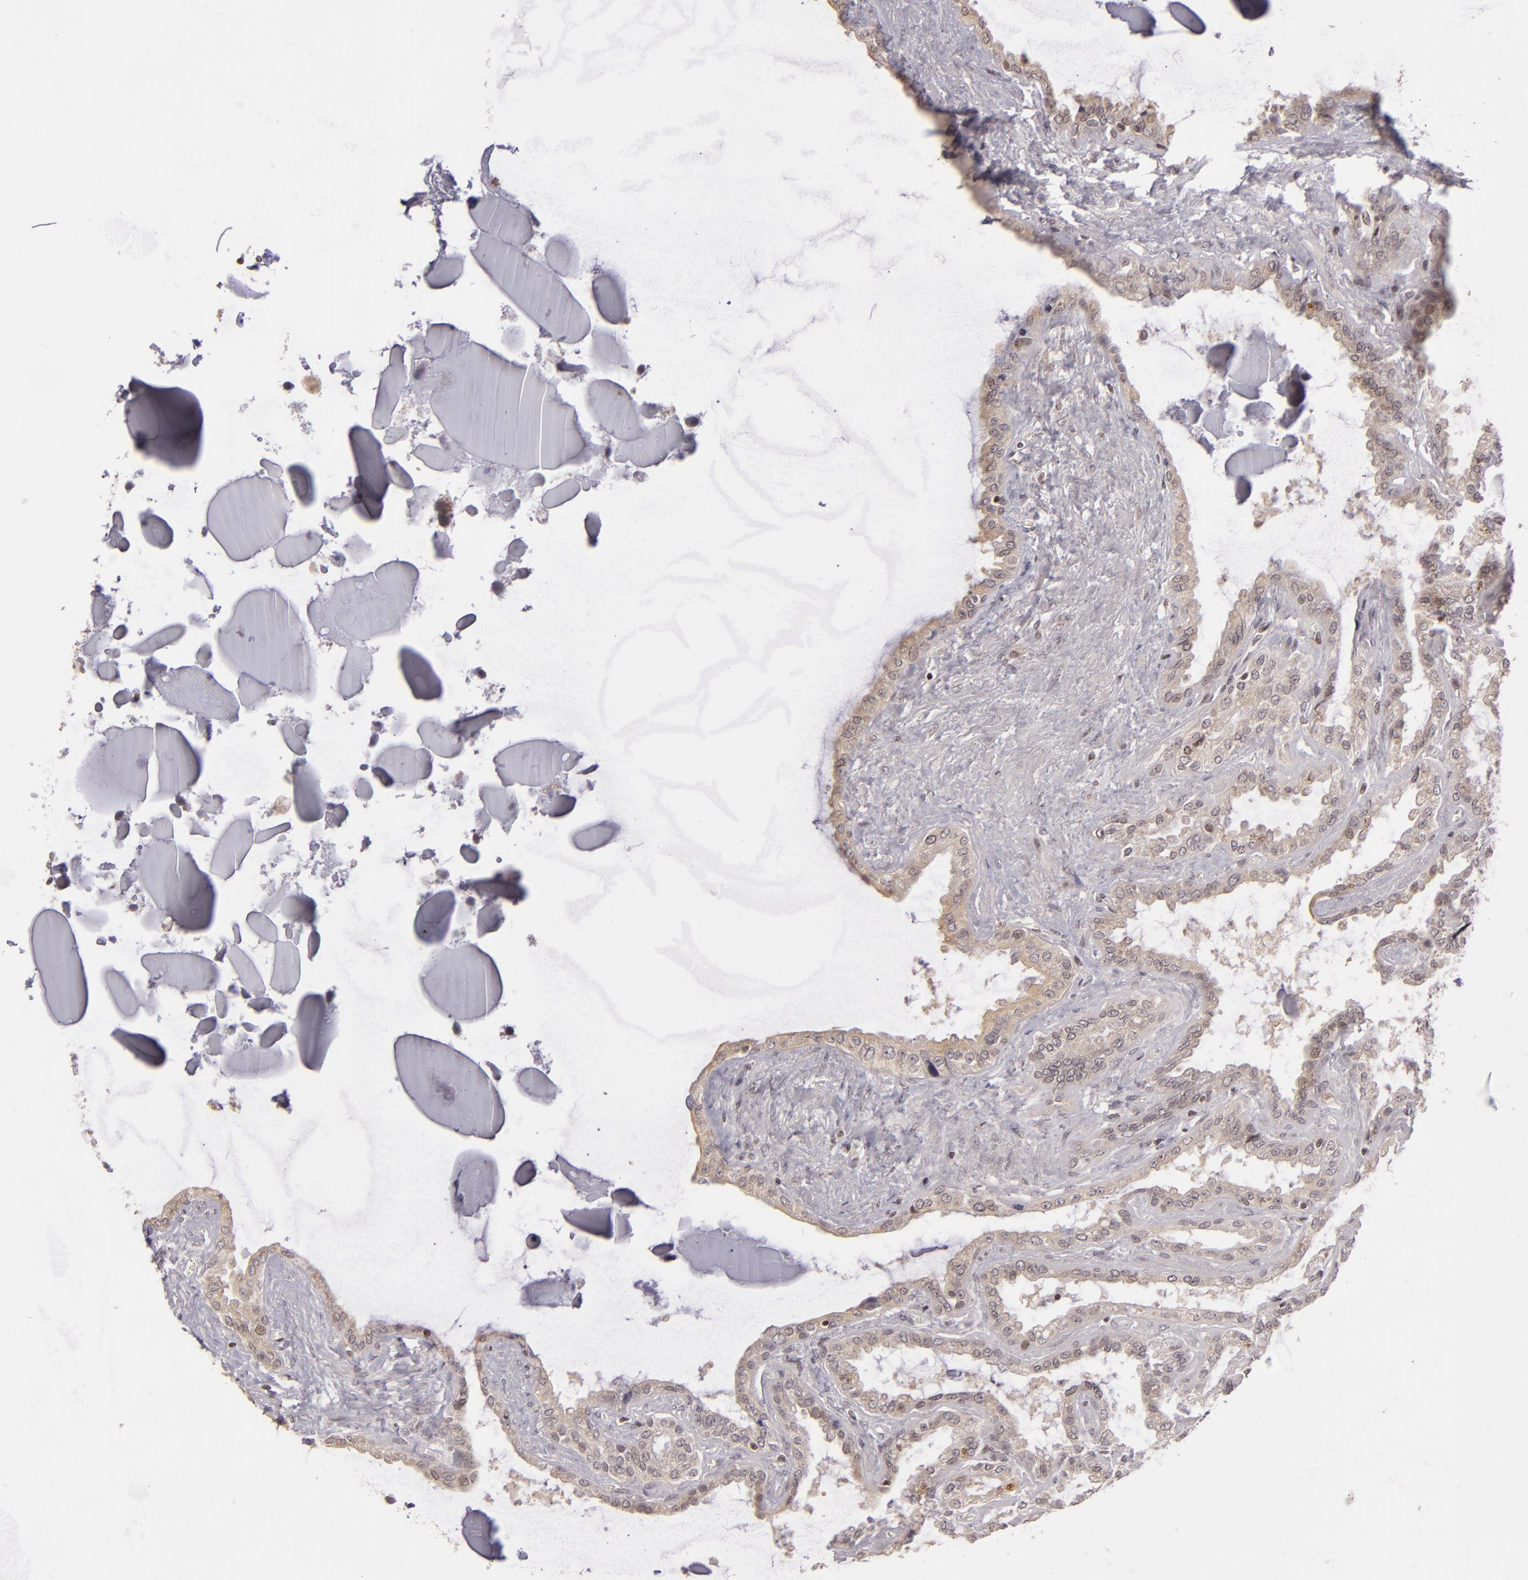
{"staining": {"intensity": "weak", "quantity": "25%-75%", "location": "nuclear"}, "tissue": "seminal vesicle", "cell_type": "Glandular cells", "image_type": "normal", "snomed": [{"axis": "morphology", "description": "Normal tissue, NOS"}, {"axis": "morphology", "description": "Inflammation, NOS"}, {"axis": "topography", "description": "Urinary bladder"}, {"axis": "topography", "description": "Prostate"}, {"axis": "topography", "description": "Seminal veicle"}], "caption": "This photomicrograph demonstrates immunohistochemistry staining of unremarkable seminal vesicle, with low weak nuclear staining in about 25%-75% of glandular cells.", "gene": "AKAP6", "patient": {"sex": "male", "age": 82}}